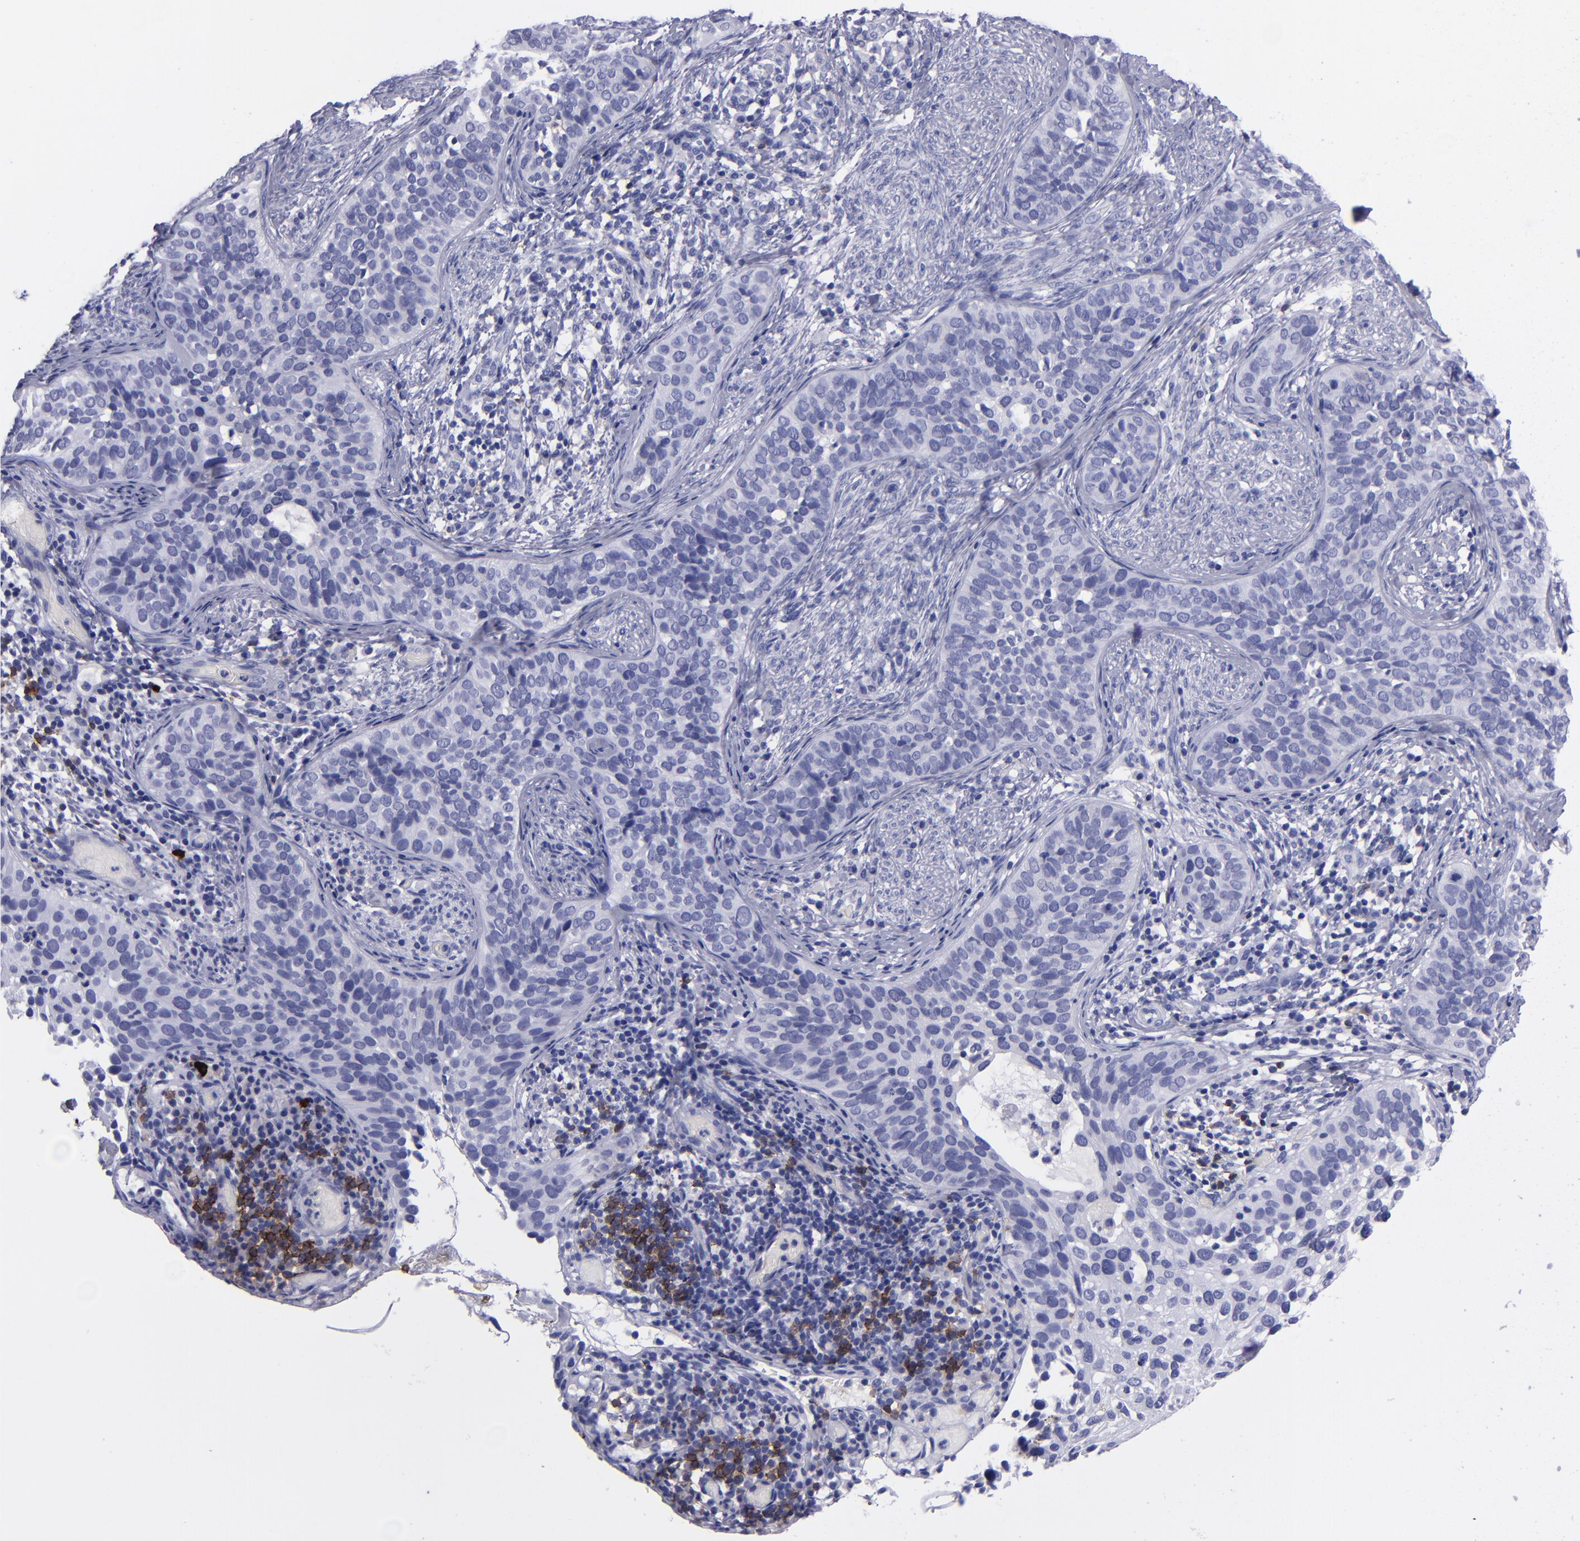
{"staining": {"intensity": "negative", "quantity": "none", "location": "none"}, "tissue": "cervical cancer", "cell_type": "Tumor cells", "image_type": "cancer", "snomed": [{"axis": "morphology", "description": "Squamous cell carcinoma, NOS"}, {"axis": "topography", "description": "Cervix"}], "caption": "Immunohistochemical staining of human cervical cancer demonstrates no significant positivity in tumor cells. (DAB IHC, high magnification).", "gene": "CD37", "patient": {"sex": "female", "age": 31}}